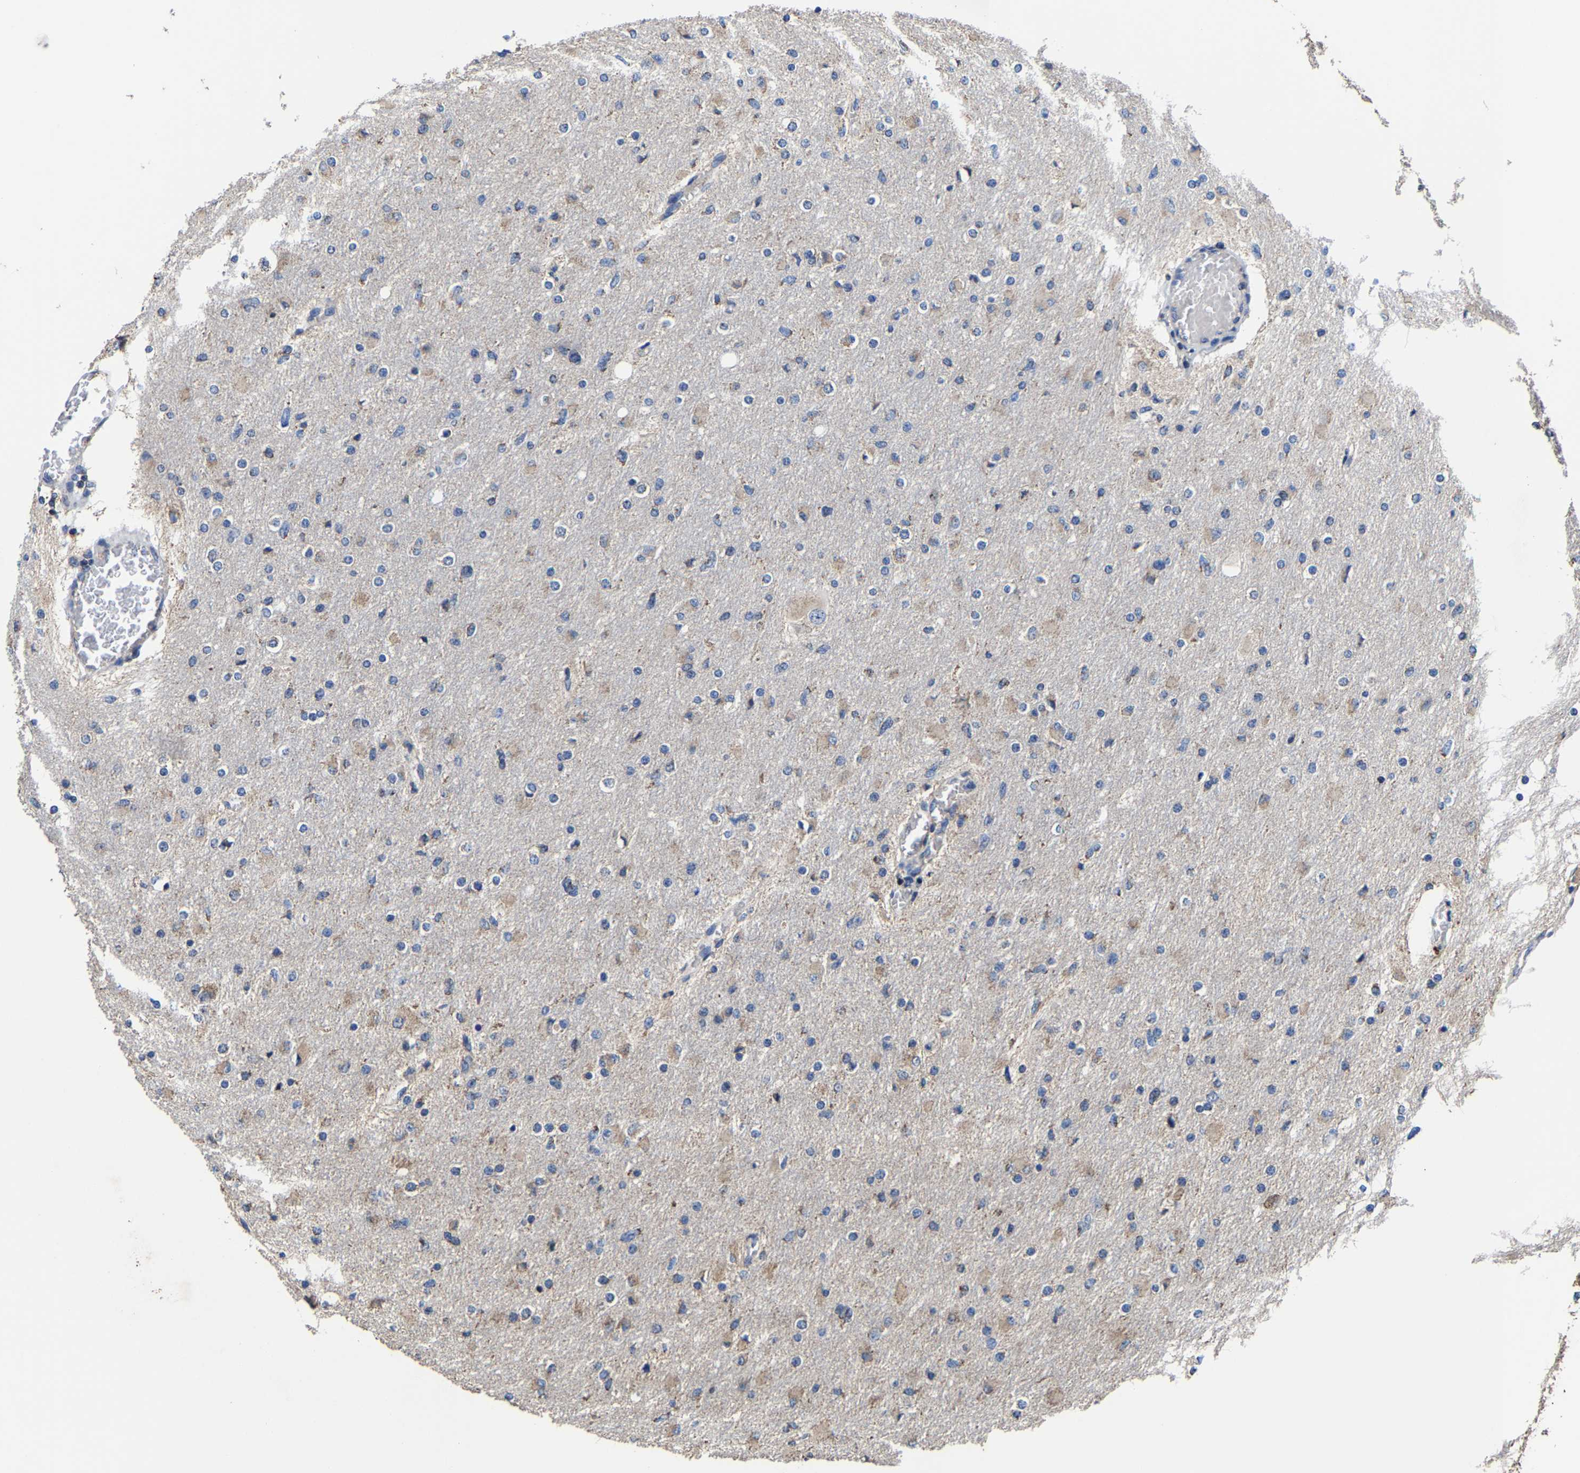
{"staining": {"intensity": "weak", "quantity": "<25%", "location": "cytoplasmic/membranous"}, "tissue": "glioma", "cell_type": "Tumor cells", "image_type": "cancer", "snomed": [{"axis": "morphology", "description": "Glioma, malignant, High grade"}, {"axis": "topography", "description": "Cerebral cortex"}], "caption": "This is an immunohistochemistry micrograph of high-grade glioma (malignant). There is no staining in tumor cells.", "gene": "ZCCHC7", "patient": {"sex": "female", "age": 36}}